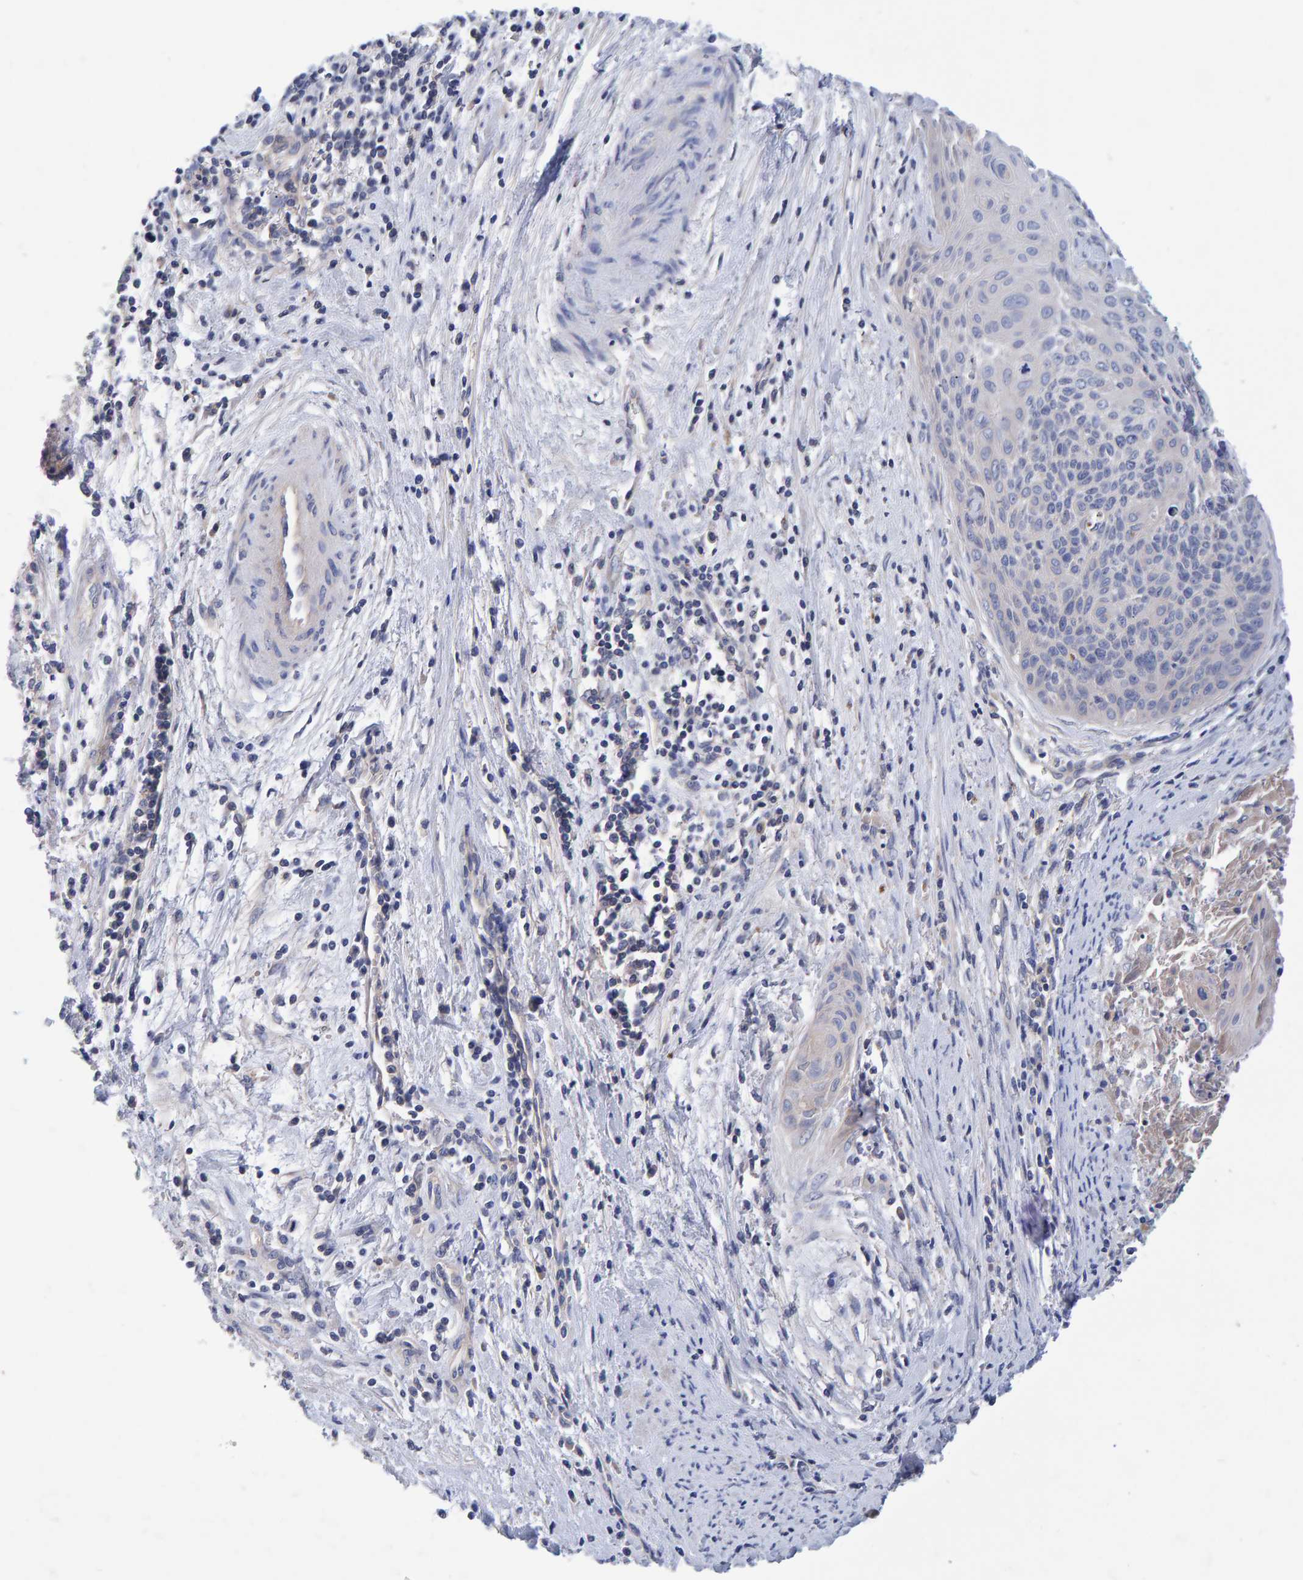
{"staining": {"intensity": "negative", "quantity": "none", "location": "none"}, "tissue": "cervical cancer", "cell_type": "Tumor cells", "image_type": "cancer", "snomed": [{"axis": "morphology", "description": "Squamous cell carcinoma, NOS"}, {"axis": "topography", "description": "Cervix"}], "caption": "Image shows no protein staining in tumor cells of cervical cancer tissue.", "gene": "EFR3A", "patient": {"sex": "female", "age": 55}}